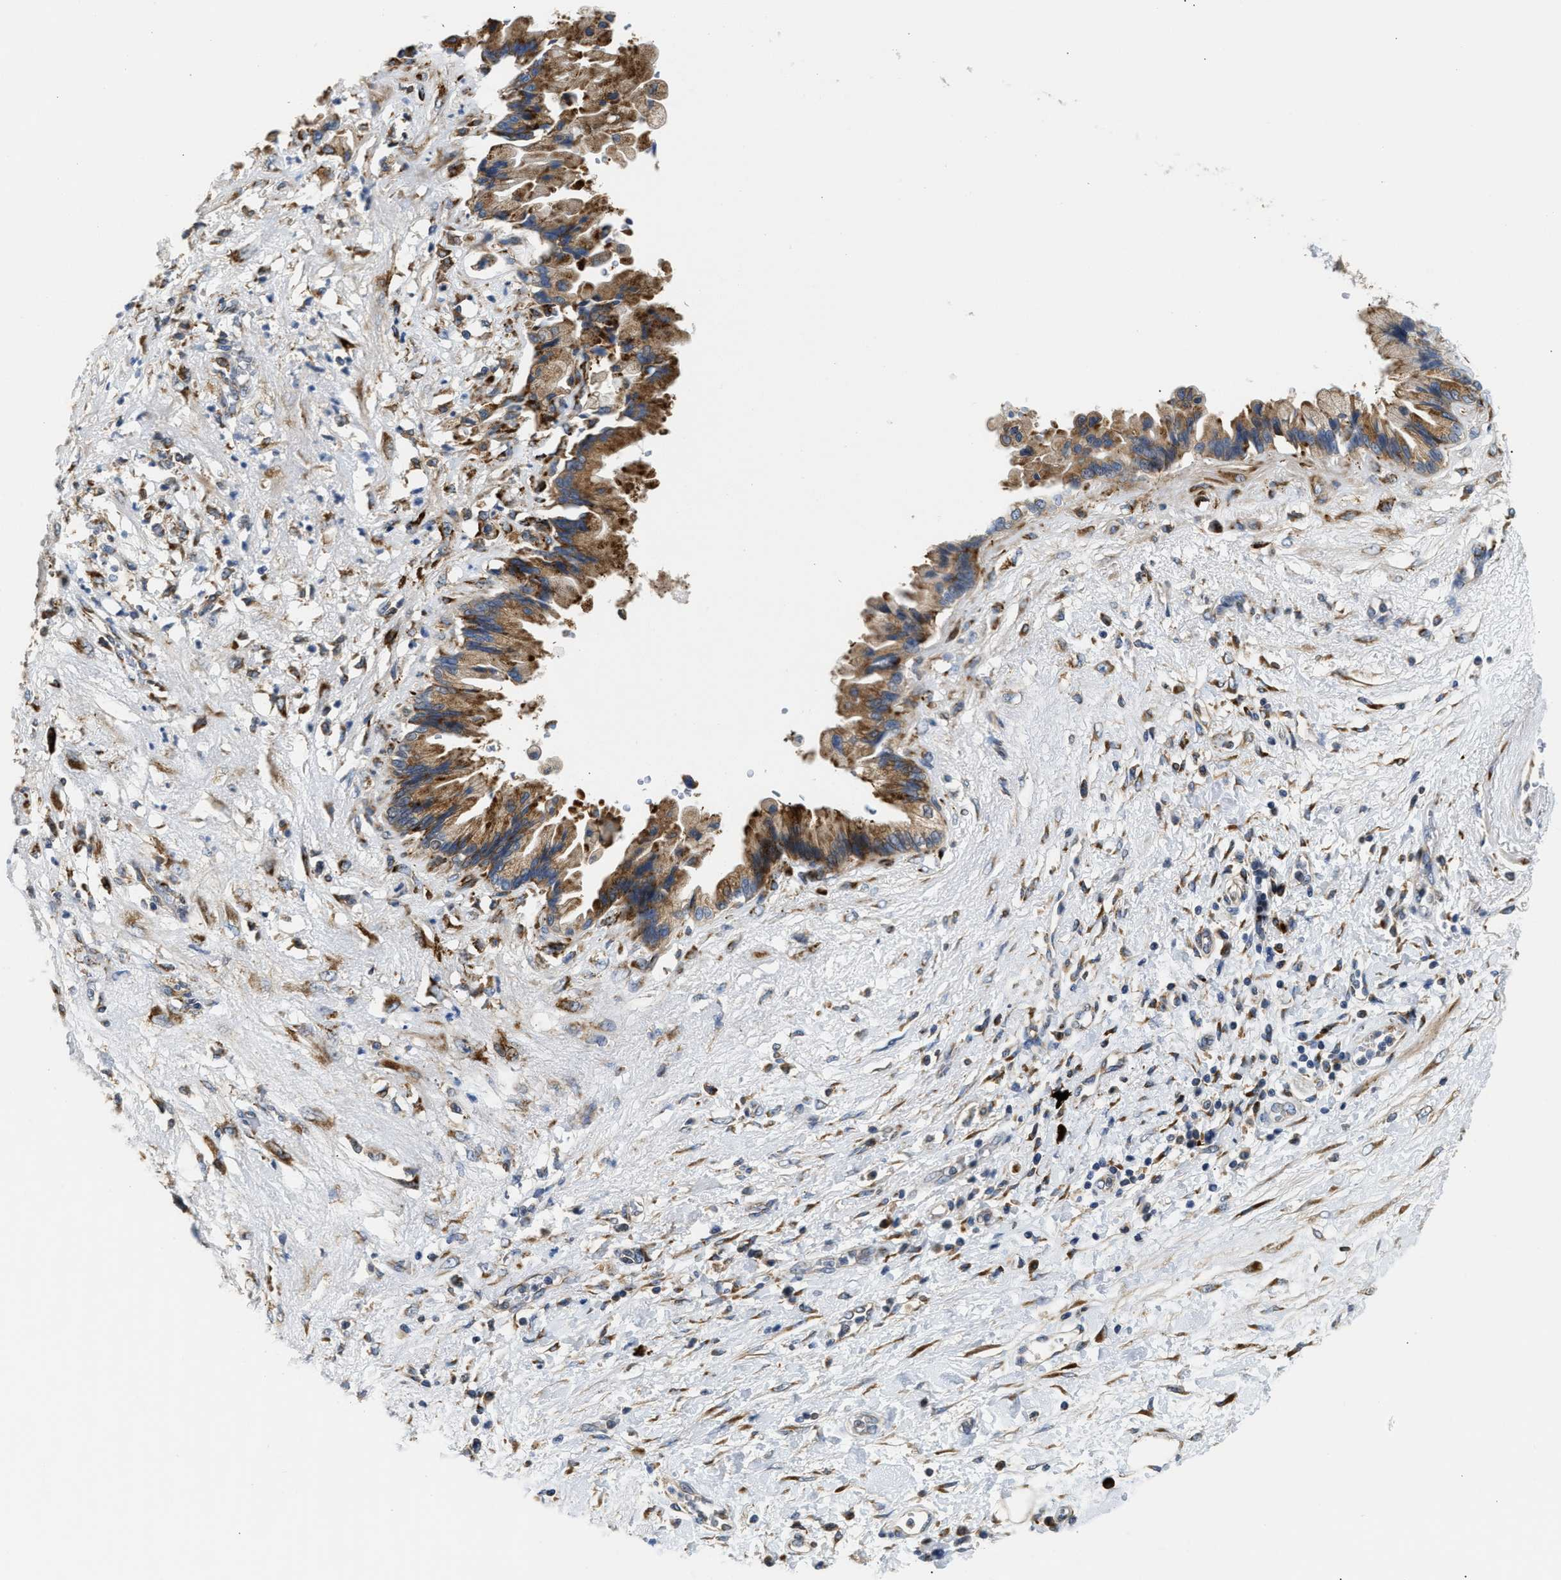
{"staining": {"intensity": "moderate", "quantity": ">75%", "location": "cytoplasmic/membranous"}, "tissue": "pancreatic cancer", "cell_type": "Tumor cells", "image_type": "cancer", "snomed": [{"axis": "morphology", "description": "Adenocarcinoma, NOS"}, {"axis": "topography", "description": "Pancreas"}], "caption": "Human pancreatic adenocarcinoma stained with a brown dye shows moderate cytoplasmic/membranous positive expression in about >75% of tumor cells.", "gene": "AMZ1", "patient": {"sex": "female", "age": 60}}